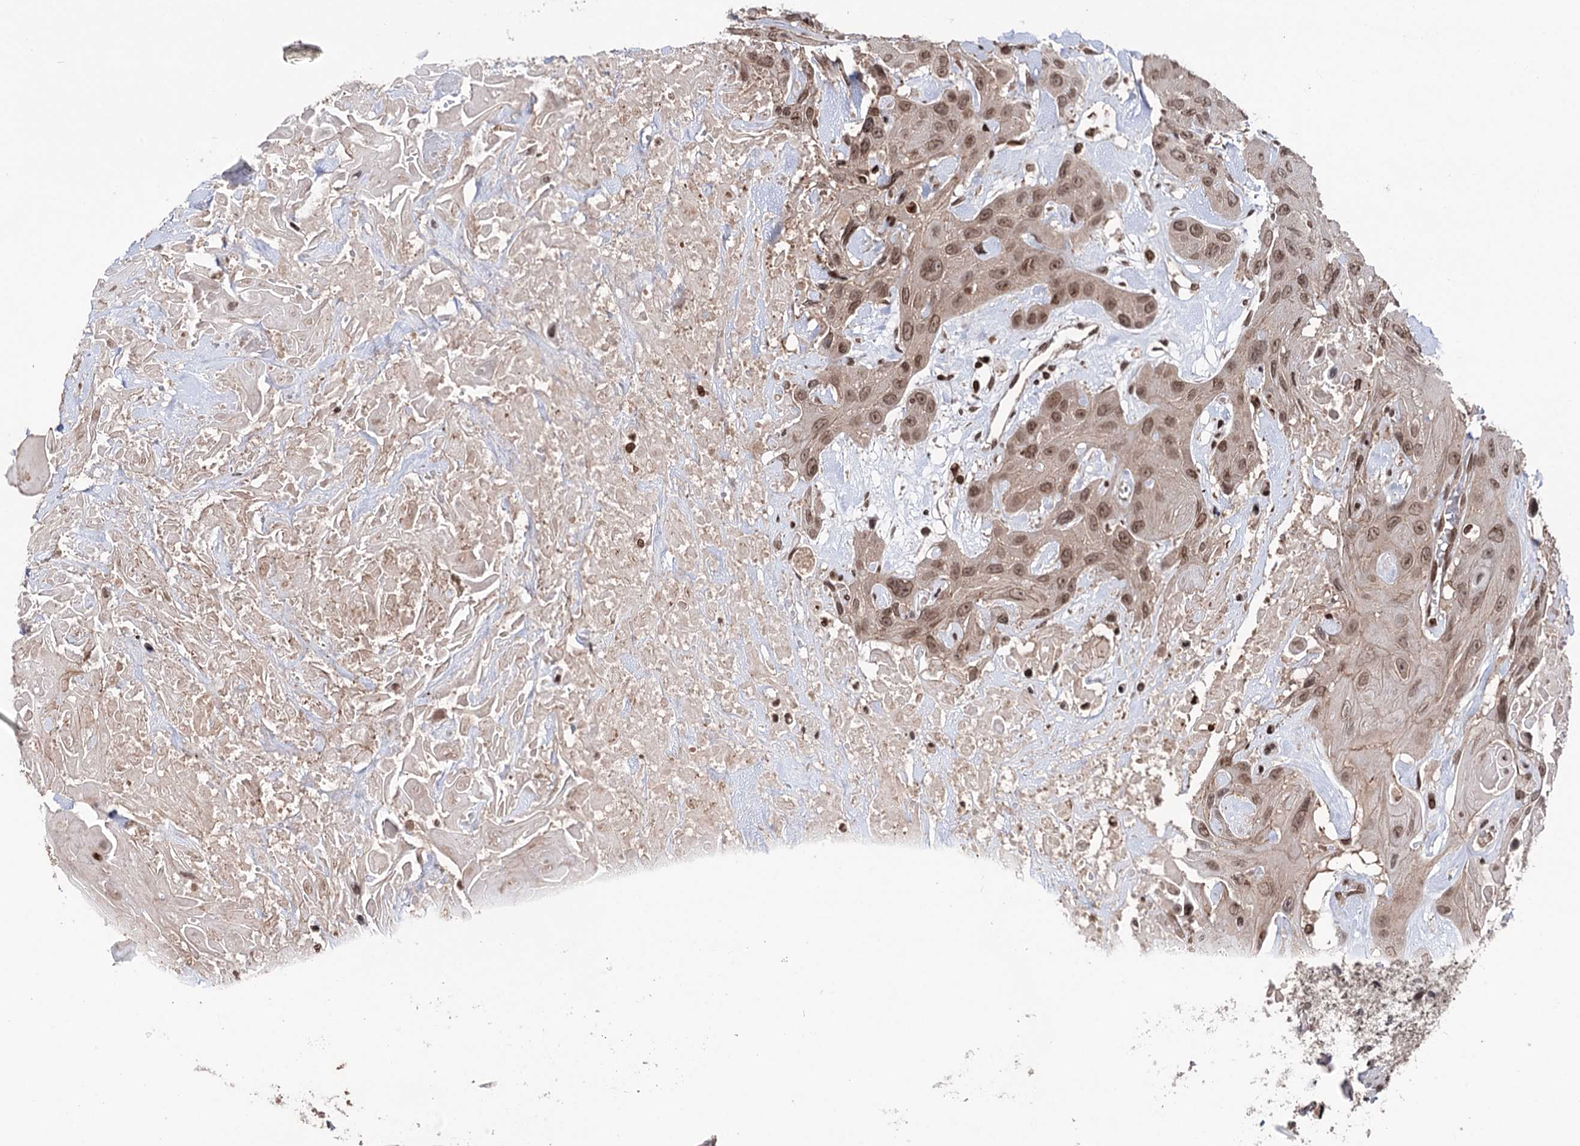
{"staining": {"intensity": "moderate", "quantity": ">75%", "location": "nuclear"}, "tissue": "head and neck cancer", "cell_type": "Tumor cells", "image_type": "cancer", "snomed": [{"axis": "morphology", "description": "Squamous cell carcinoma, NOS"}, {"axis": "topography", "description": "Head-Neck"}], "caption": "Protein expression analysis of head and neck squamous cell carcinoma displays moderate nuclear staining in approximately >75% of tumor cells. (DAB (3,3'-diaminobenzidine) IHC, brown staining for protein, blue staining for nuclei).", "gene": "CCDC77", "patient": {"sex": "male", "age": 81}}